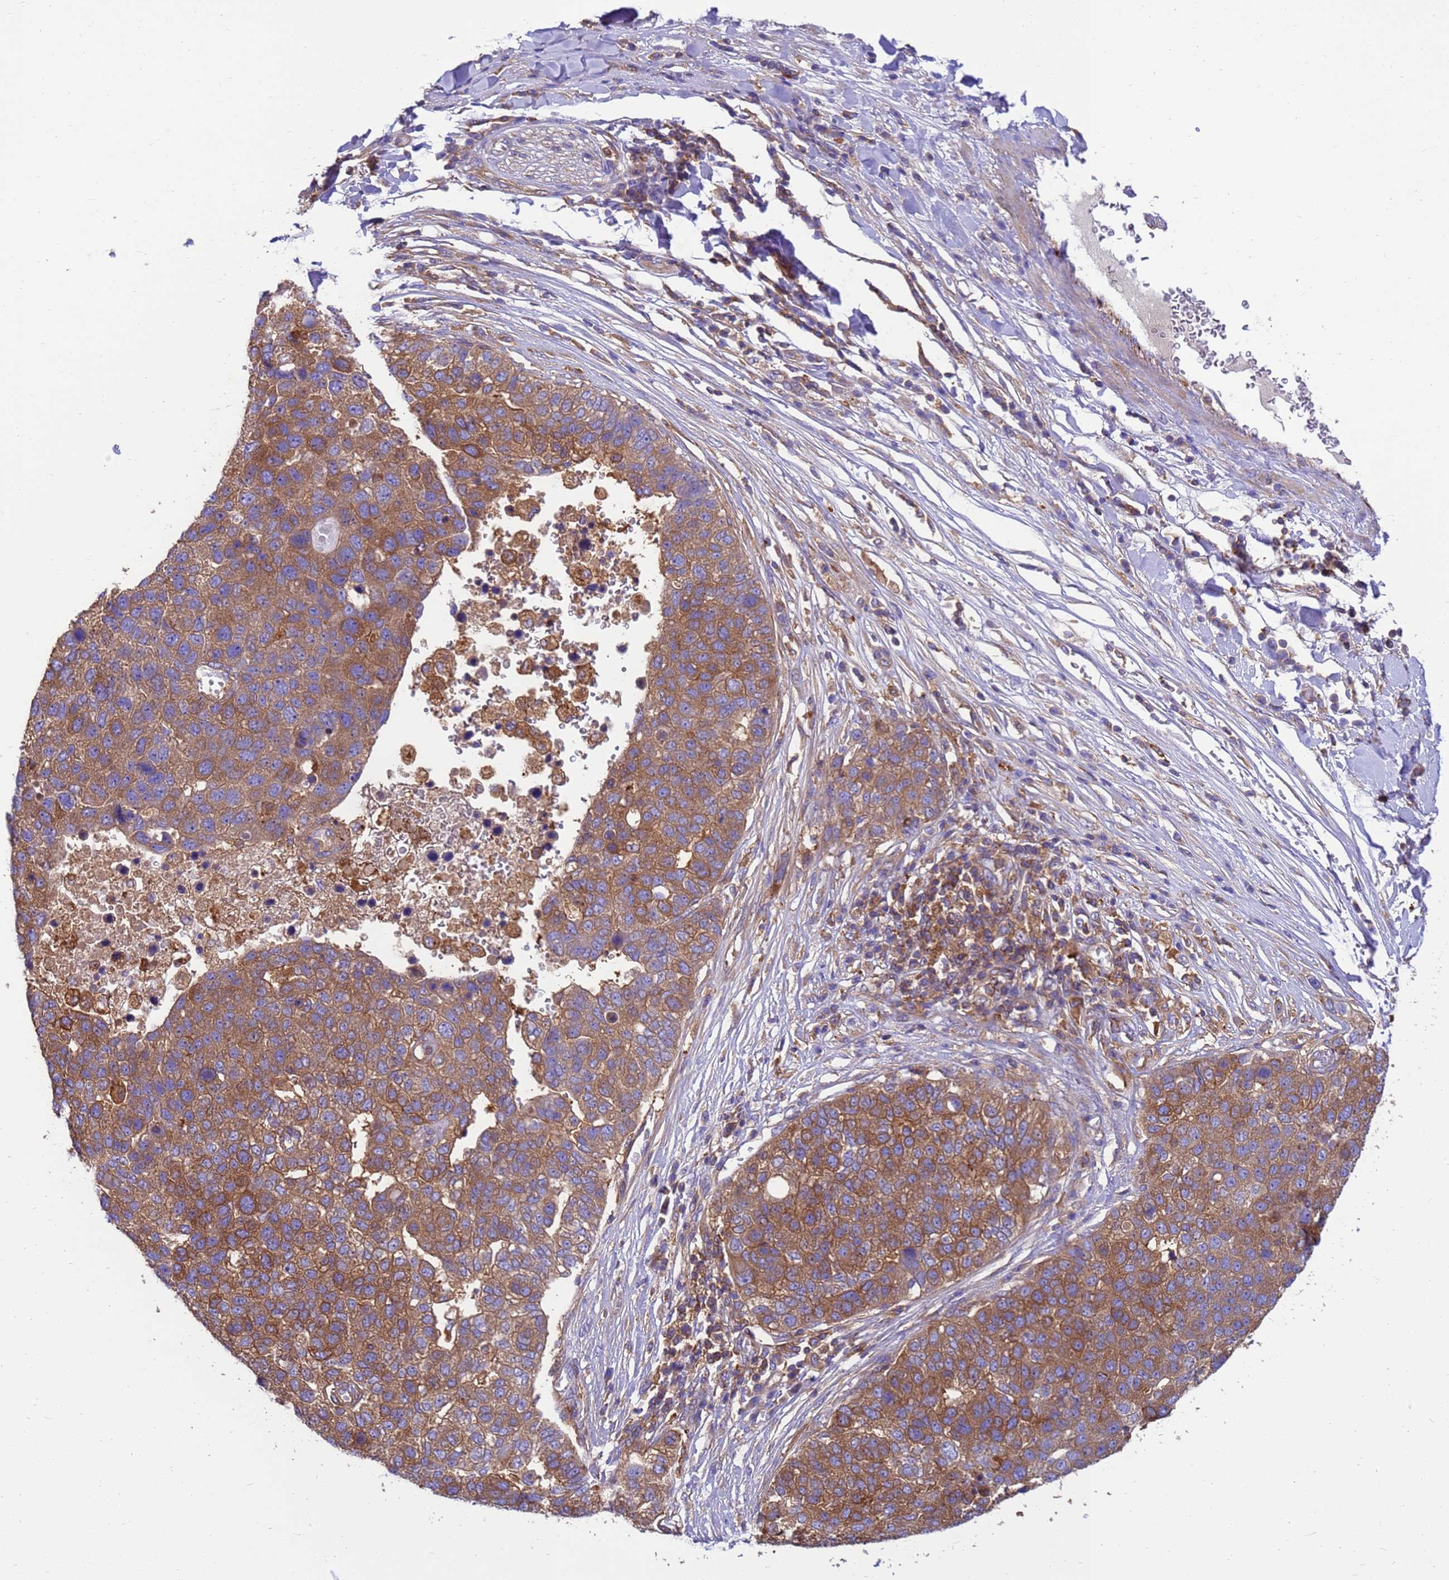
{"staining": {"intensity": "moderate", "quantity": ">75%", "location": "cytoplasmic/membranous"}, "tissue": "pancreatic cancer", "cell_type": "Tumor cells", "image_type": "cancer", "snomed": [{"axis": "morphology", "description": "Adenocarcinoma, NOS"}, {"axis": "topography", "description": "Pancreas"}], "caption": "Immunohistochemistry (IHC) photomicrograph of neoplastic tissue: pancreatic cancer stained using immunohistochemistry displays medium levels of moderate protein expression localized specifically in the cytoplasmic/membranous of tumor cells, appearing as a cytoplasmic/membranous brown color.", "gene": "ZNF235", "patient": {"sex": "female", "age": 61}}